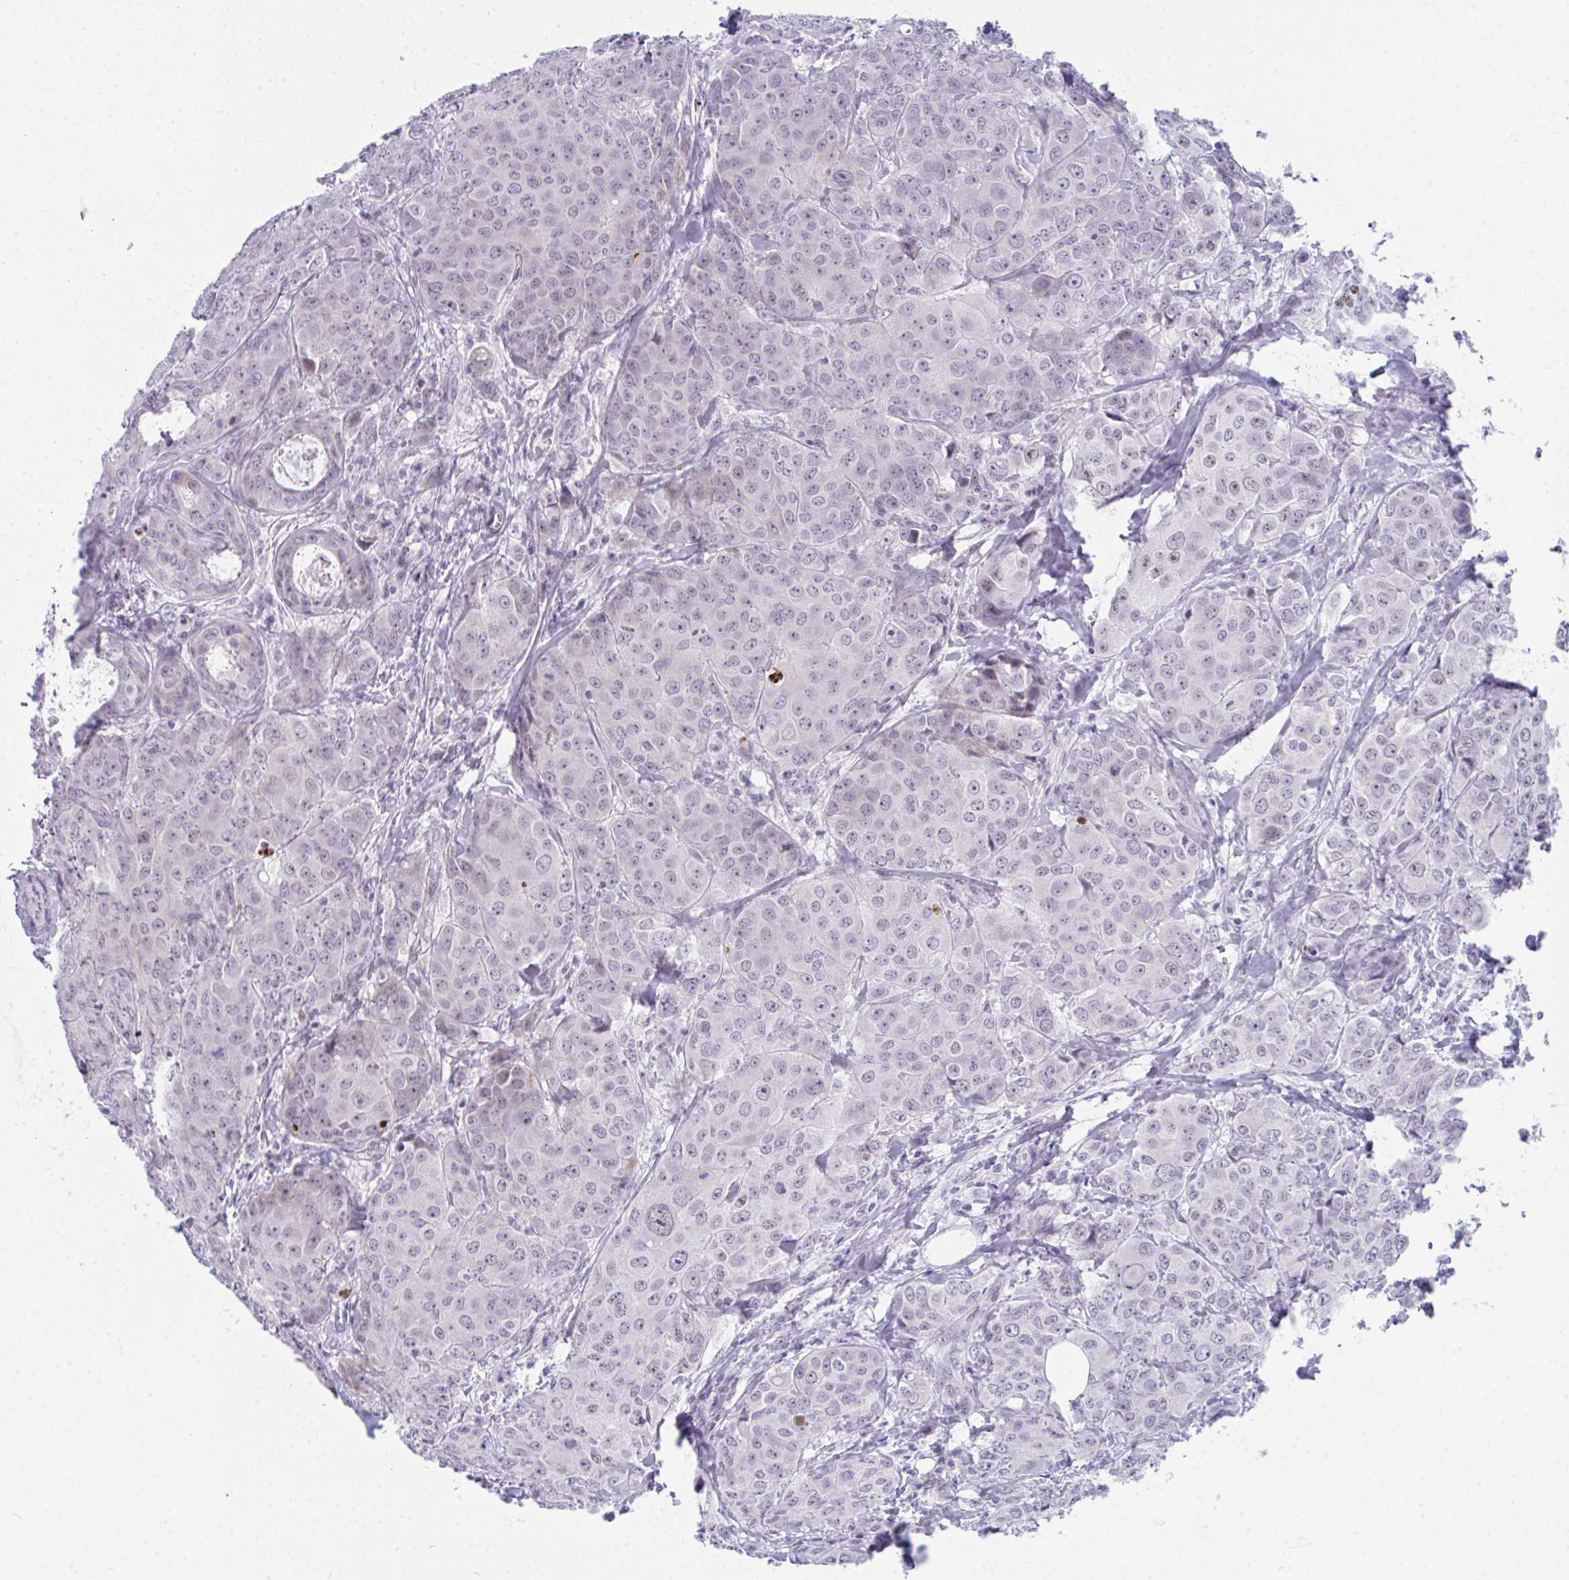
{"staining": {"intensity": "negative", "quantity": "none", "location": "none"}, "tissue": "breast cancer", "cell_type": "Tumor cells", "image_type": "cancer", "snomed": [{"axis": "morphology", "description": "Duct carcinoma"}, {"axis": "topography", "description": "Breast"}], "caption": "Photomicrograph shows no protein expression in tumor cells of invasive ductal carcinoma (breast) tissue.", "gene": "CDK13", "patient": {"sex": "female", "age": 43}}